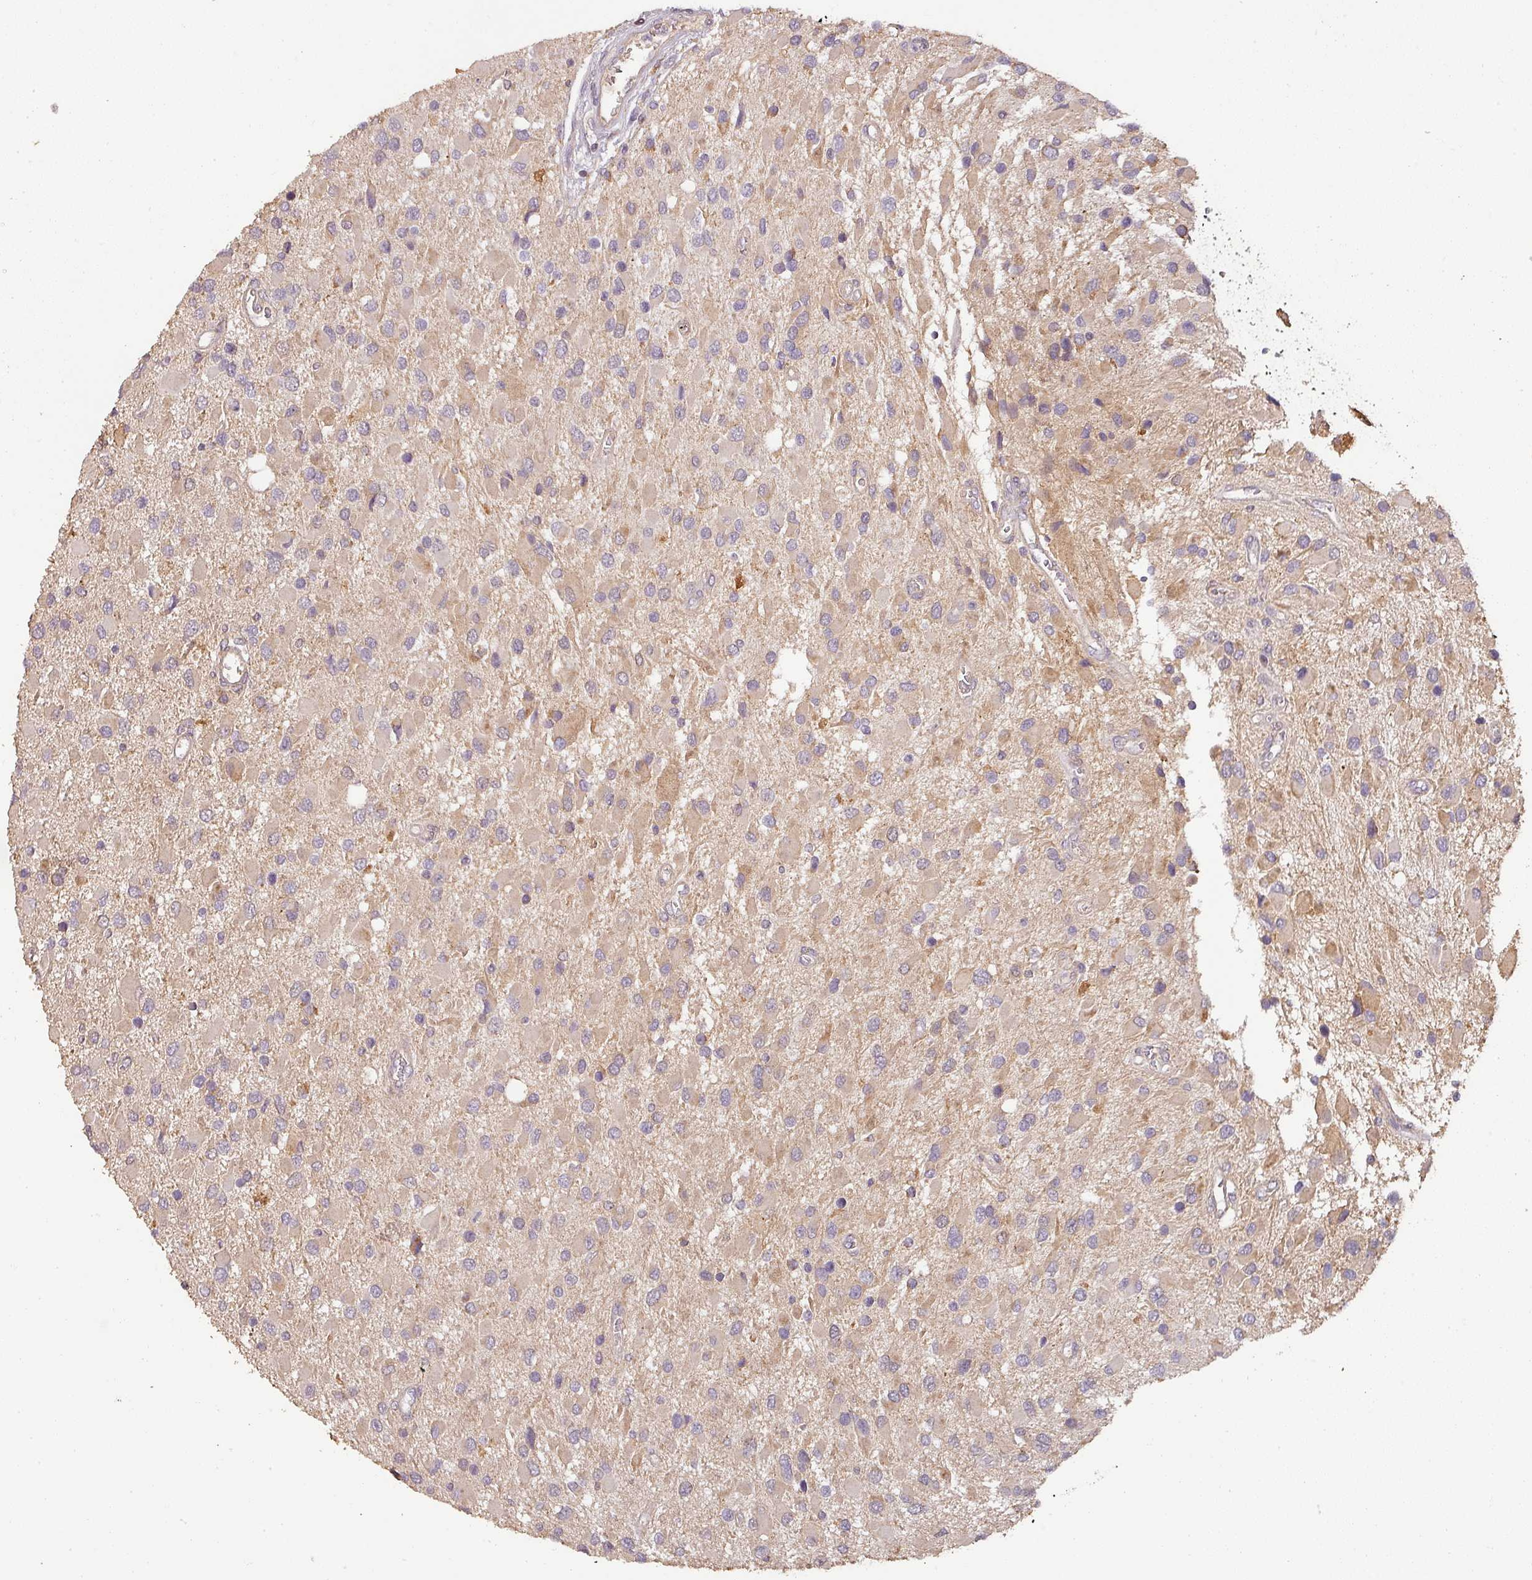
{"staining": {"intensity": "negative", "quantity": "none", "location": "none"}, "tissue": "glioma", "cell_type": "Tumor cells", "image_type": "cancer", "snomed": [{"axis": "morphology", "description": "Glioma, malignant, High grade"}, {"axis": "topography", "description": "Brain"}], "caption": "Tumor cells are negative for brown protein staining in high-grade glioma (malignant).", "gene": "BPIFB3", "patient": {"sex": "male", "age": 53}}